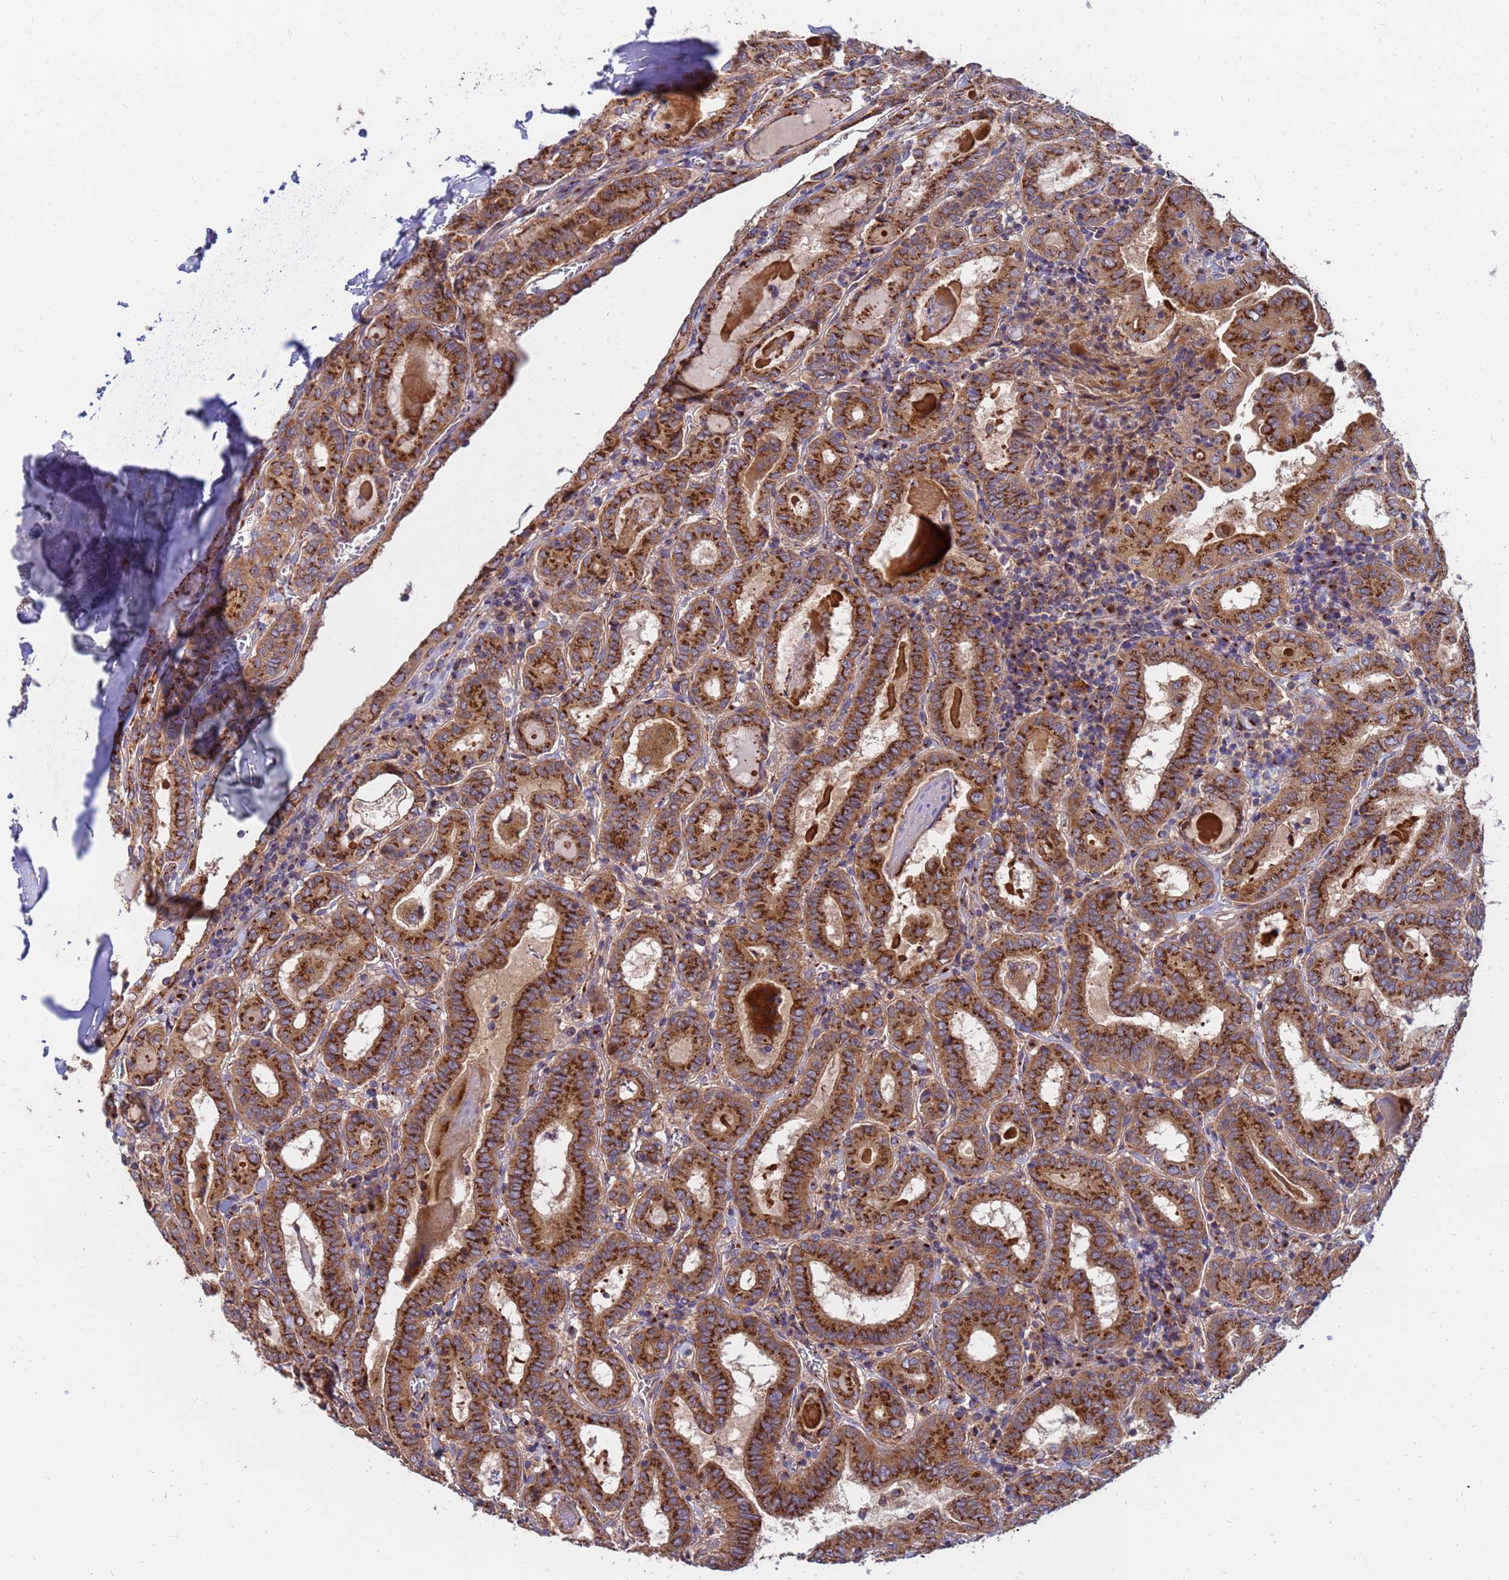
{"staining": {"intensity": "strong", "quantity": ">75%", "location": "cytoplasmic/membranous"}, "tissue": "thyroid cancer", "cell_type": "Tumor cells", "image_type": "cancer", "snomed": [{"axis": "morphology", "description": "Papillary adenocarcinoma, NOS"}, {"axis": "topography", "description": "Thyroid gland"}], "caption": "An IHC photomicrograph of tumor tissue is shown. Protein staining in brown shows strong cytoplasmic/membranous positivity in thyroid papillary adenocarcinoma within tumor cells.", "gene": "HPS3", "patient": {"sex": "female", "age": 72}}